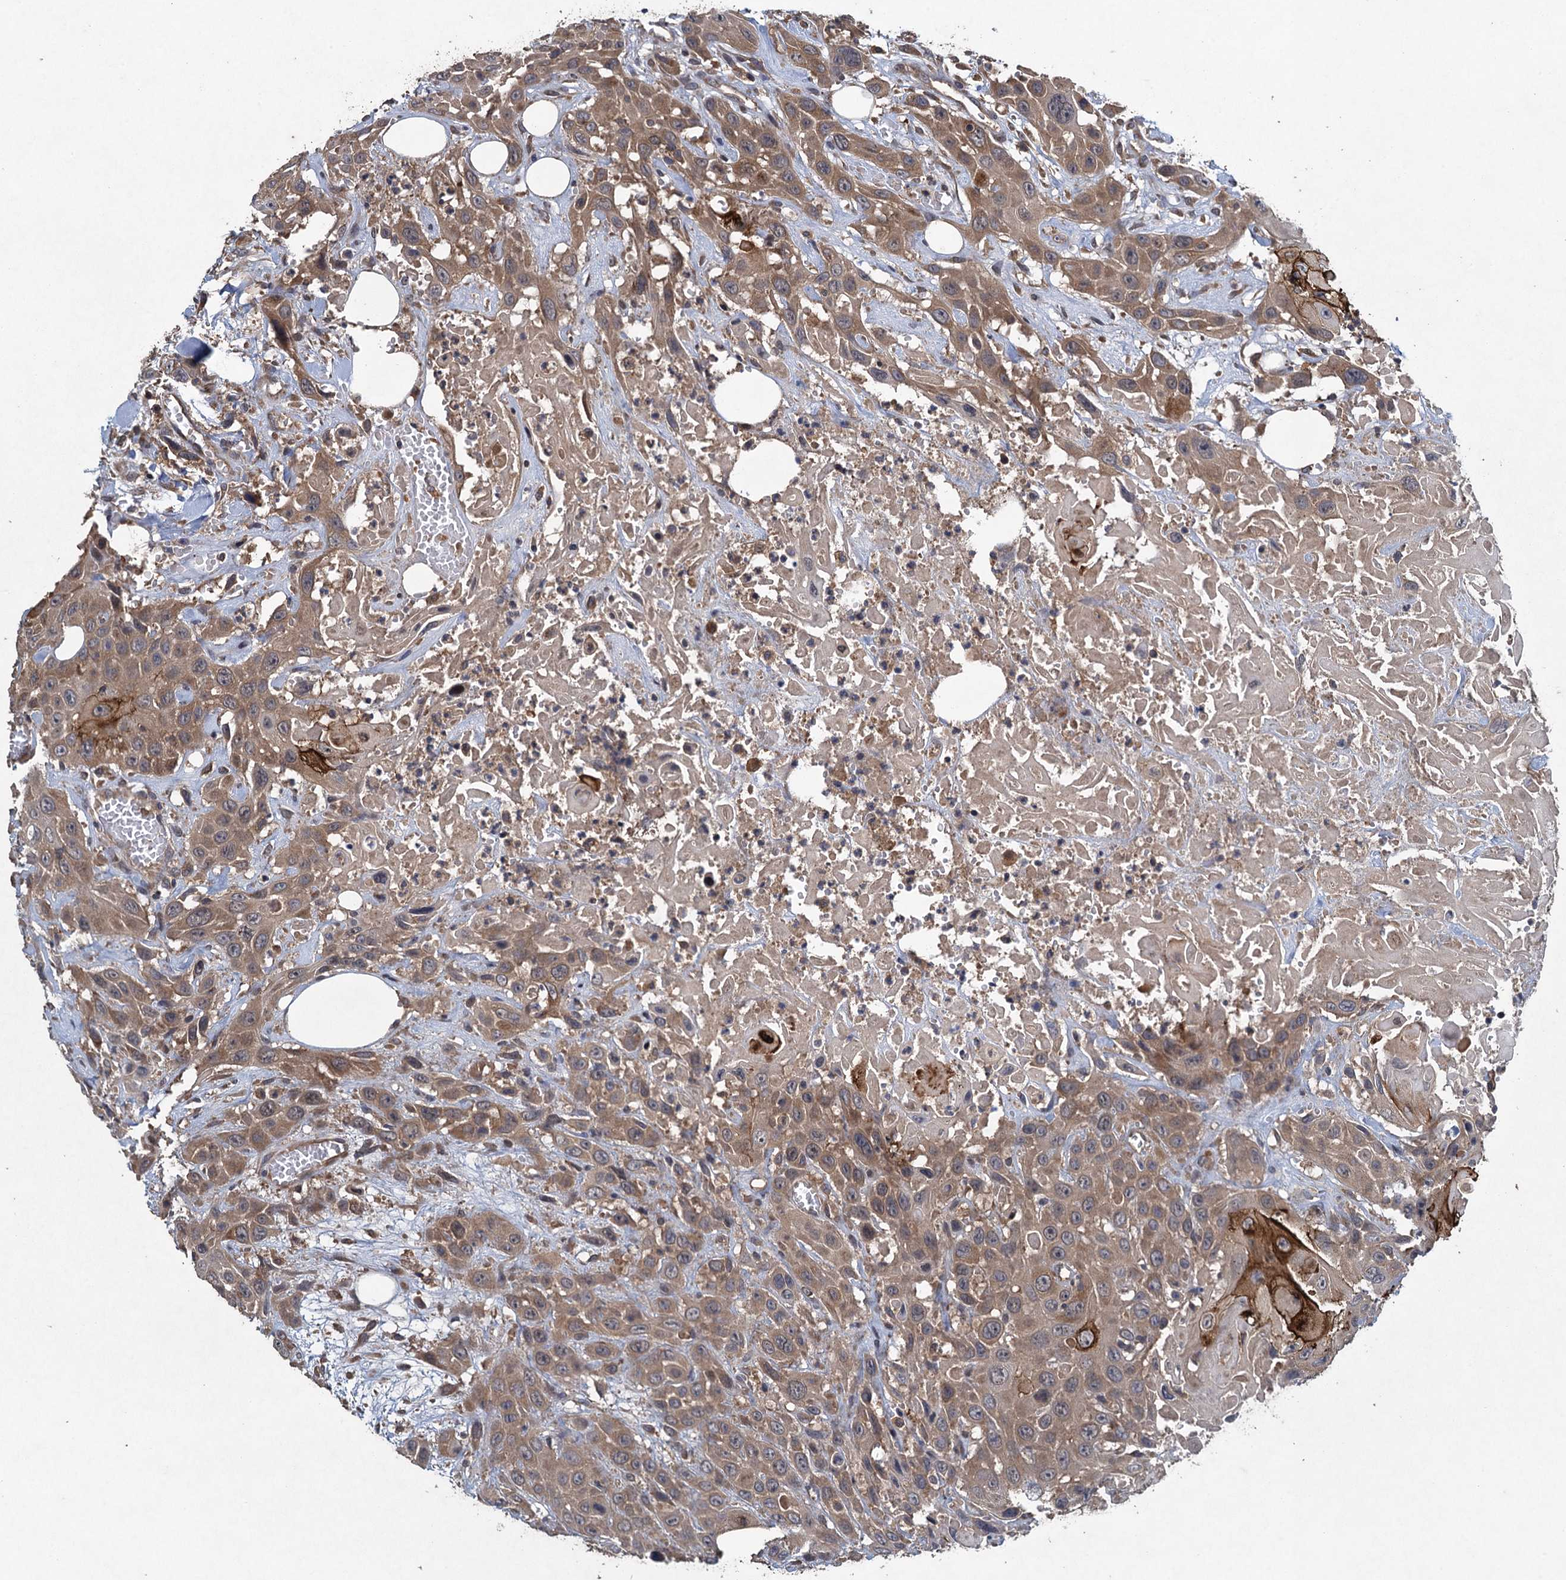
{"staining": {"intensity": "moderate", "quantity": ">75%", "location": "cytoplasmic/membranous"}, "tissue": "head and neck cancer", "cell_type": "Tumor cells", "image_type": "cancer", "snomed": [{"axis": "morphology", "description": "Squamous cell carcinoma, NOS"}, {"axis": "topography", "description": "Head-Neck"}], "caption": "Protein positivity by immunohistochemistry exhibits moderate cytoplasmic/membranous positivity in approximately >75% of tumor cells in squamous cell carcinoma (head and neck). The staining is performed using DAB (3,3'-diaminobenzidine) brown chromogen to label protein expression. The nuclei are counter-stained blue using hematoxylin.", "gene": "CNTN5", "patient": {"sex": "male", "age": 81}}